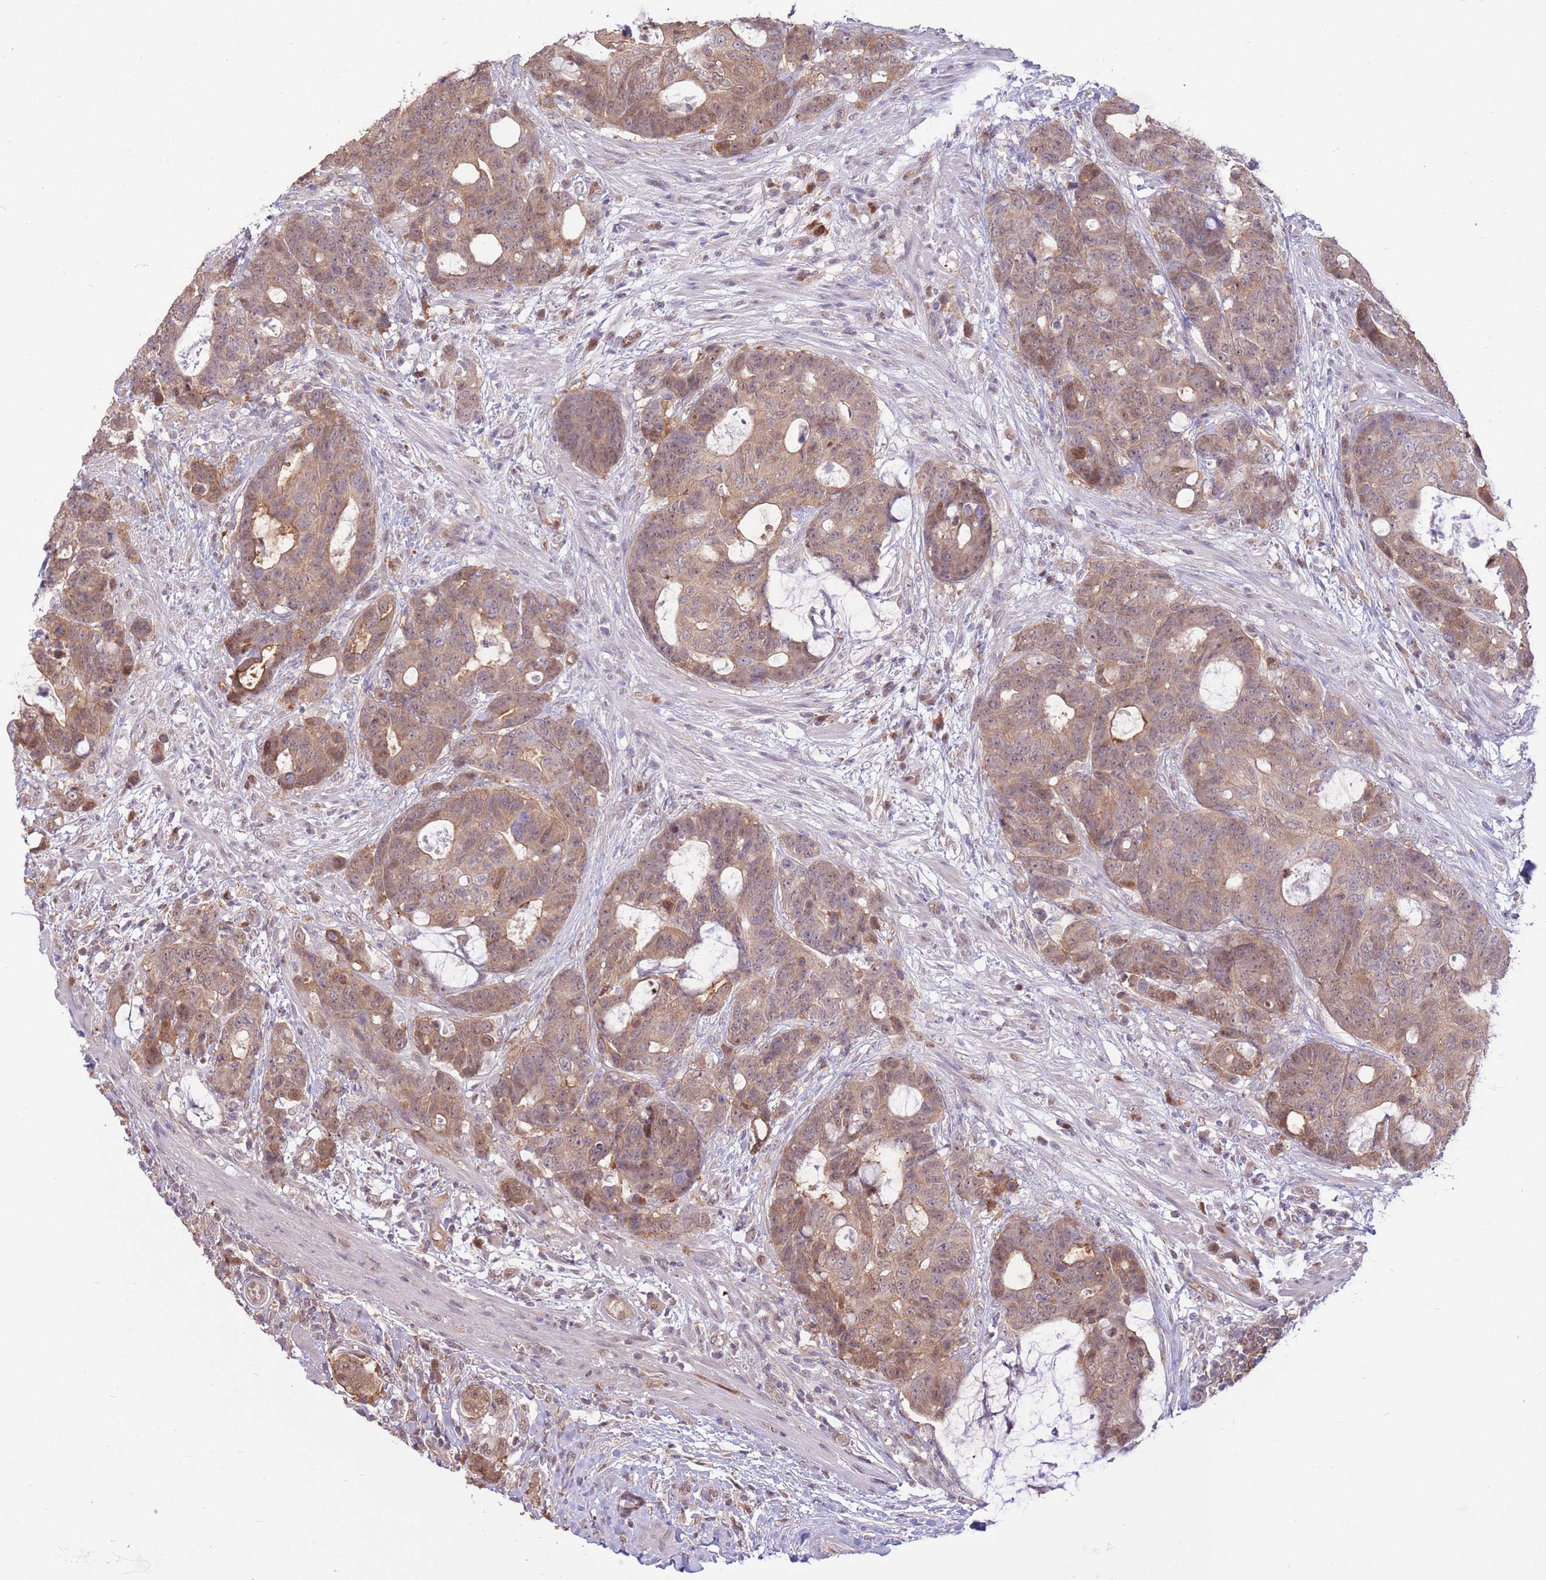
{"staining": {"intensity": "moderate", "quantity": ">75%", "location": "cytoplasmic/membranous"}, "tissue": "colorectal cancer", "cell_type": "Tumor cells", "image_type": "cancer", "snomed": [{"axis": "morphology", "description": "Adenocarcinoma, NOS"}, {"axis": "topography", "description": "Colon"}], "caption": "Protein expression analysis of colorectal cancer shows moderate cytoplasmic/membranous positivity in approximately >75% of tumor cells.", "gene": "NSFL1C", "patient": {"sex": "female", "age": 82}}